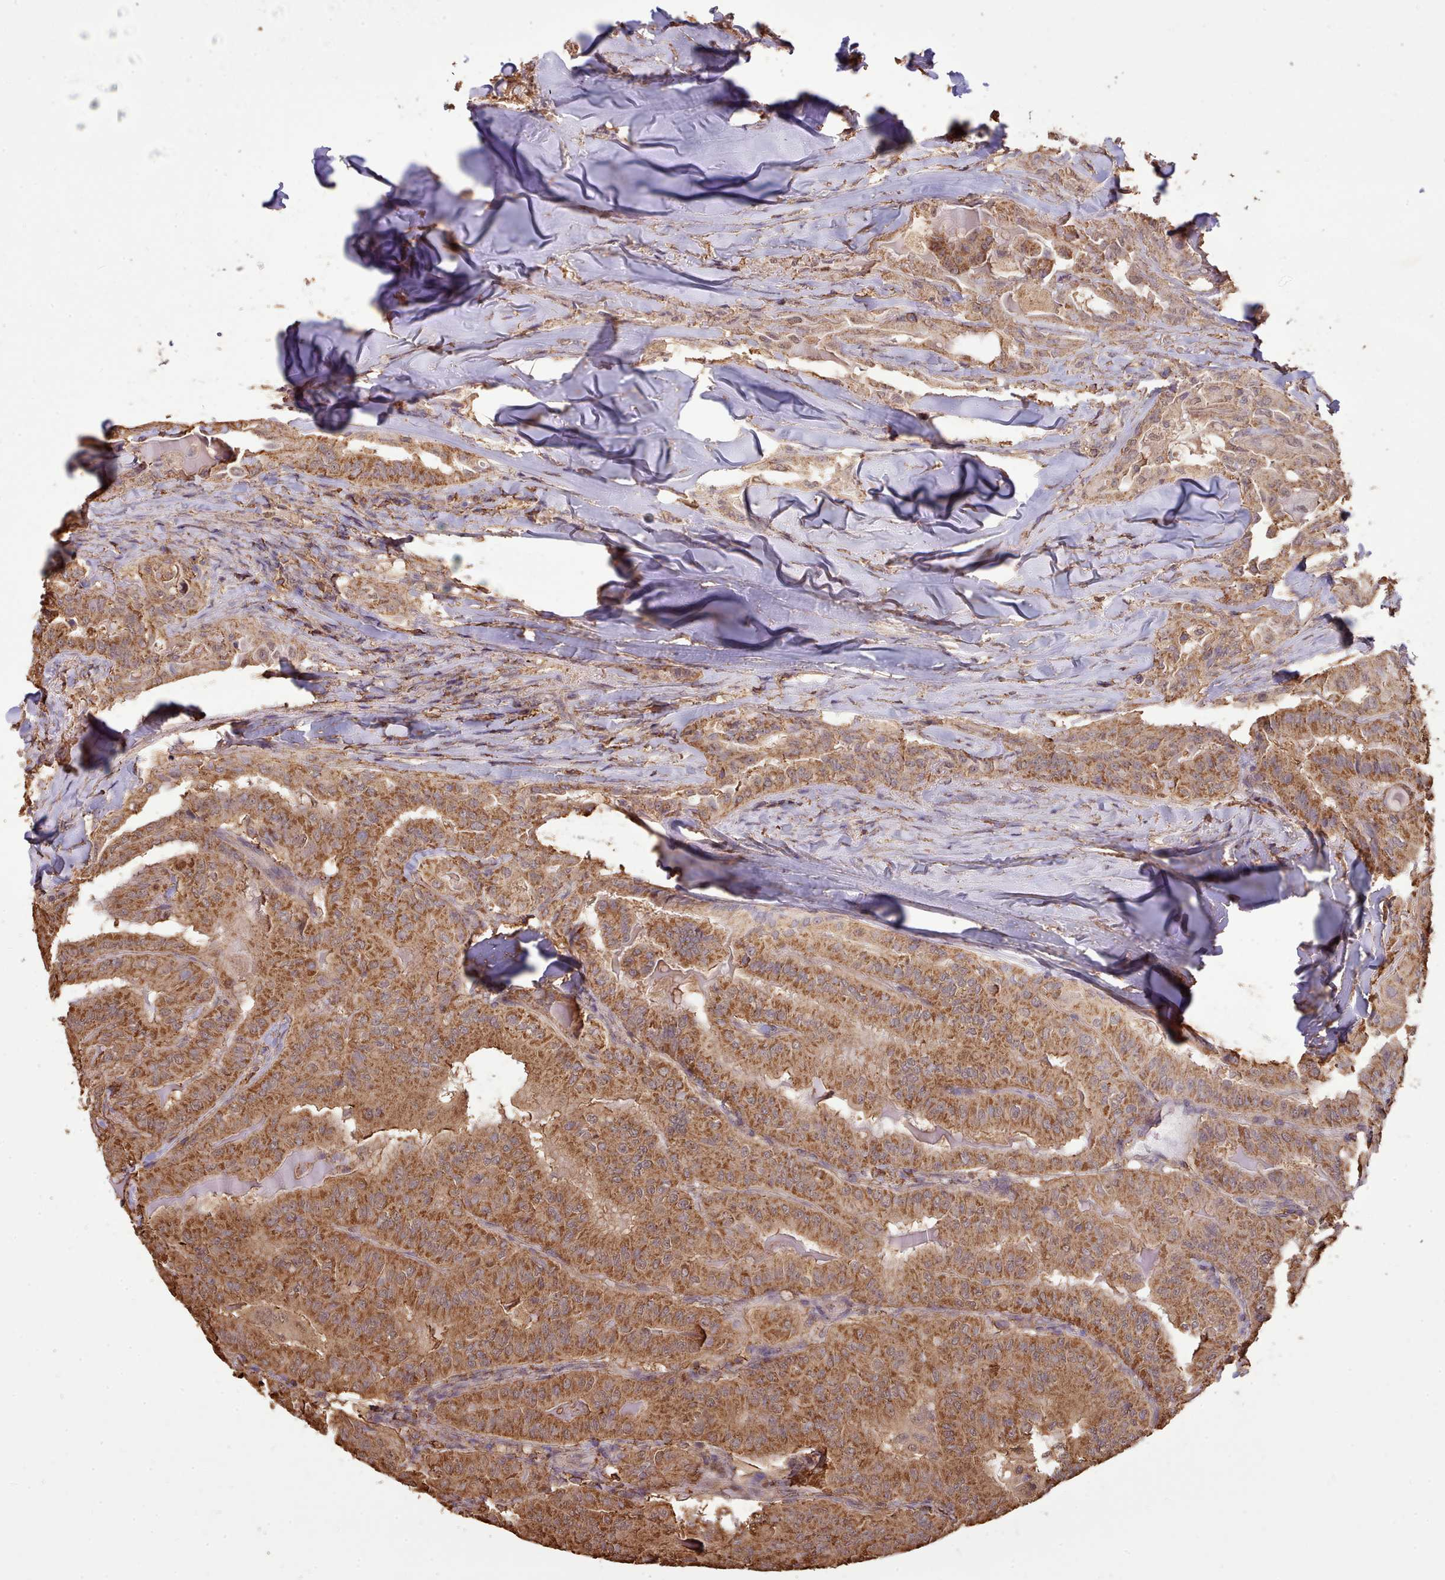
{"staining": {"intensity": "strong", "quantity": ">75%", "location": "cytoplasmic/membranous"}, "tissue": "thyroid cancer", "cell_type": "Tumor cells", "image_type": "cancer", "snomed": [{"axis": "morphology", "description": "Papillary adenocarcinoma, NOS"}, {"axis": "topography", "description": "Thyroid gland"}], "caption": "The photomicrograph exhibits a brown stain indicating the presence of a protein in the cytoplasmic/membranous of tumor cells in thyroid cancer (papillary adenocarcinoma).", "gene": "METRN", "patient": {"sex": "female", "age": 68}}